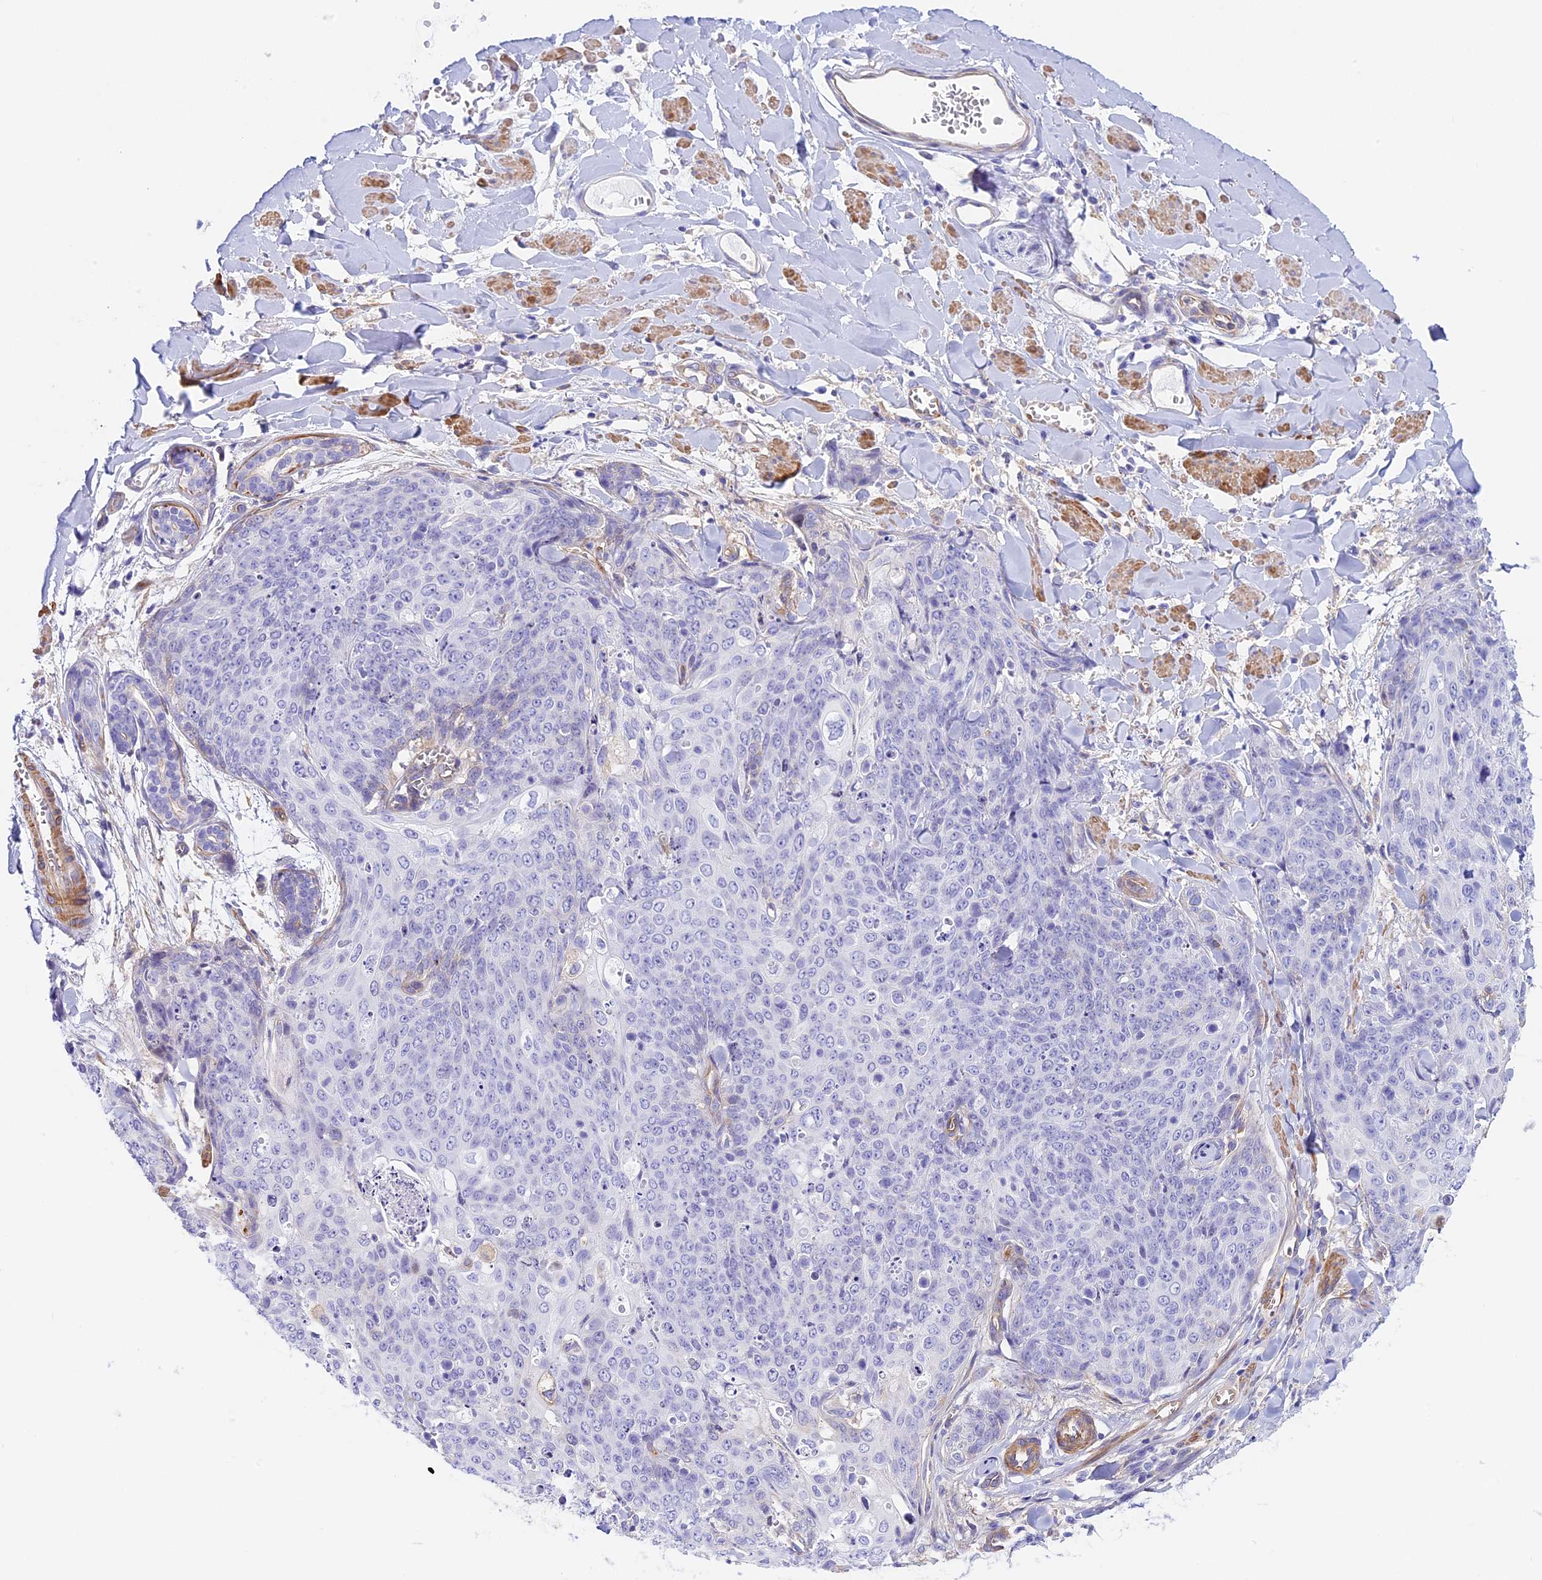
{"staining": {"intensity": "negative", "quantity": "none", "location": "none"}, "tissue": "skin cancer", "cell_type": "Tumor cells", "image_type": "cancer", "snomed": [{"axis": "morphology", "description": "Squamous cell carcinoma, NOS"}, {"axis": "topography", "description": "Skin"}, {"axis": "topography", "description": "Vulva"}], "caption": "This histopathology image is of skin cancer stained with IHC to label a protein in brown with the nuclei are counter-stained blue. There is no staining in tumor cells. The staining is performed using DAB brown chromogen with nuclei counter-stained in using hematoxylin.", "gene": "HOMER3", "patient": {"sex": "female", "age": 85}}